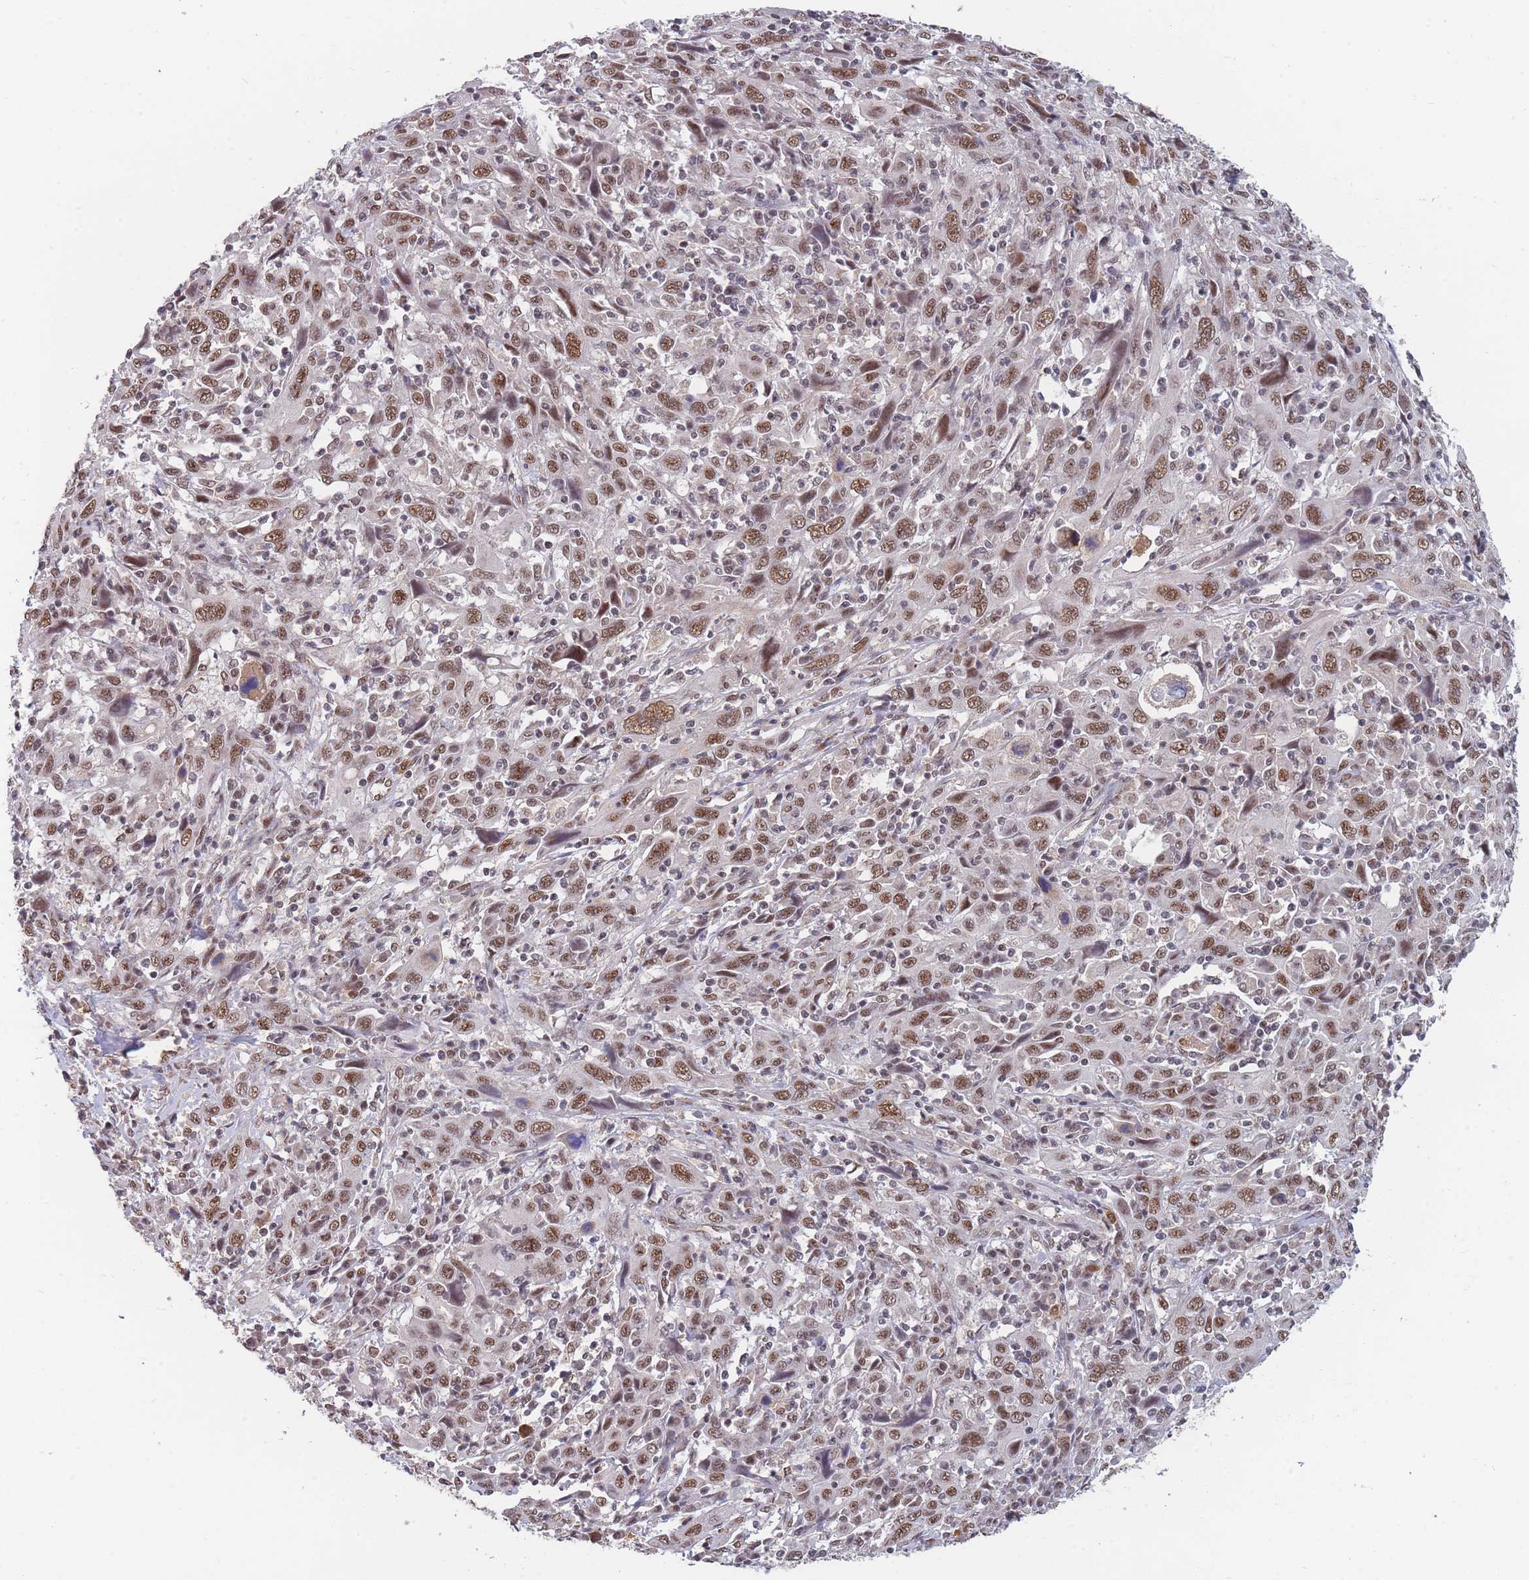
{"staining": {"intensity": "moderate", "quantity": ">75%", "location": "nuclear"}, "tissue": "cervical cancer", "cell_type": "Tumor cells", "image_type": "cancer", "snomed": [{"axis": "morphology", "description": "Squamous cell carcinoma, NOS"}, {"axis": "topography", "description": "Cervix"}], "caption": "Squamous cell carcinoma (cervical) stained with DAB IHC displays medium levels of moderate nuclear staining in about >75% of tumor cells.", "gene": "SNRPA1", "patient": {"sex": "female", "age": 46}}